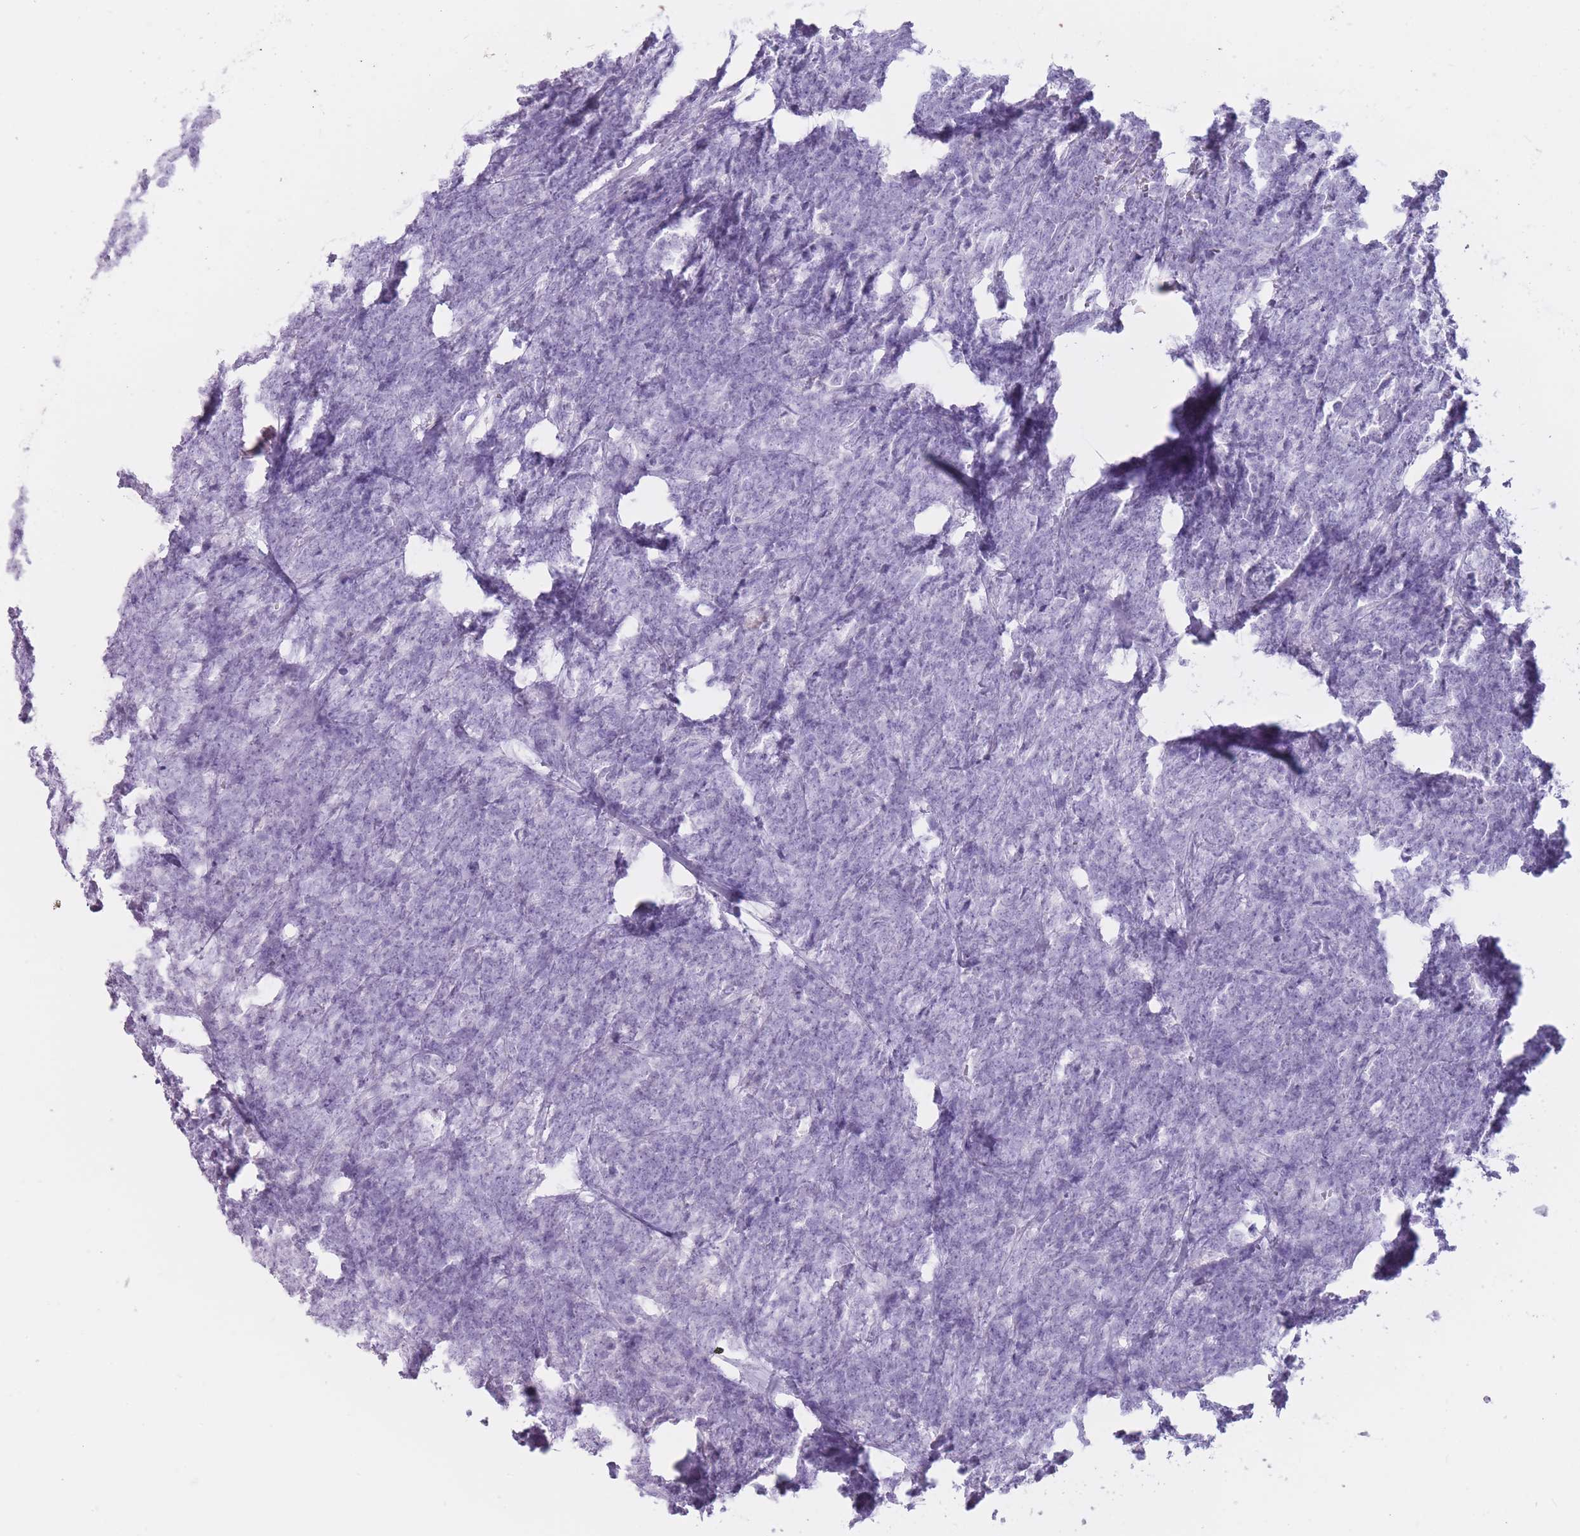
{"staining": {"intensity": "negative", "quantity": "none", "location": "none"}, "tissue": "lymphoma", "cell_type": "Tumor cells", "image_type": "cancer", "snomed": [{"axis": "morphology", "description": "Malignant lymphoma, non-Hodgkin's type, High grade"}, {"axis": "topography", "description": "Small intestine"}], "caption": "Tumor cells show no significant staining in lymphoma.", "gene": "PNMA3", "patient": {"sex": "male", "age": 8}}